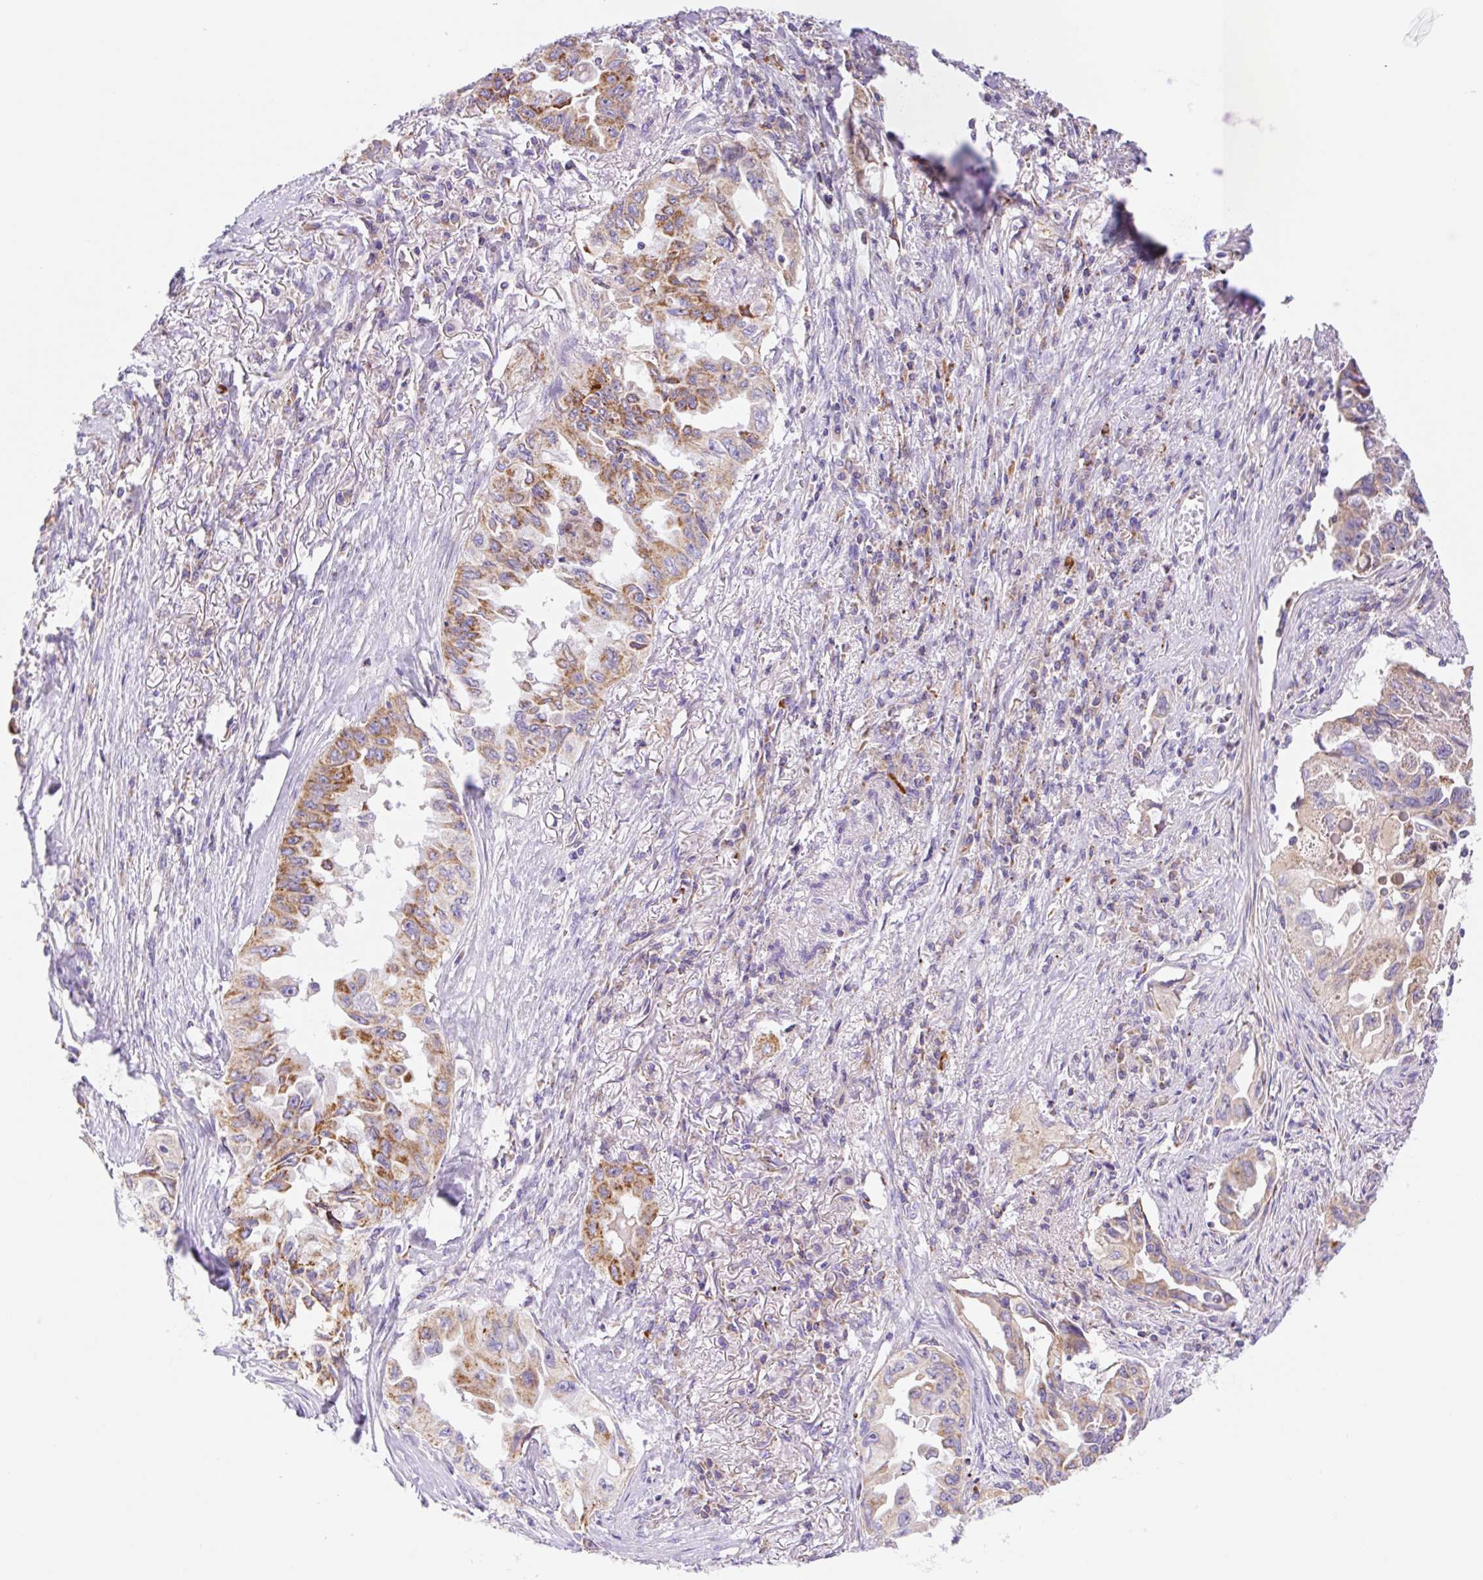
{"staining": {"intensity": "moderate", "quantity": ">75%", "location": "cytoplasmic/membranous"}, "tissue": "lung cancer", "cell_type": "Tumor cells", "image_type": "cancer", "snomed": [{"axis": "morphology", "description": "Adenocarcinoma, NOS"}, {"axis": "topography", "description": "Lung"}], "caption": "This is a histology image of immunohistochemistry staining of lung cancer, which shows moderate positivity in the cytoplasmic/membranous of tumor cells.", "gene": "ETNK2", "patient": {"sex": "female", "age": 51}}